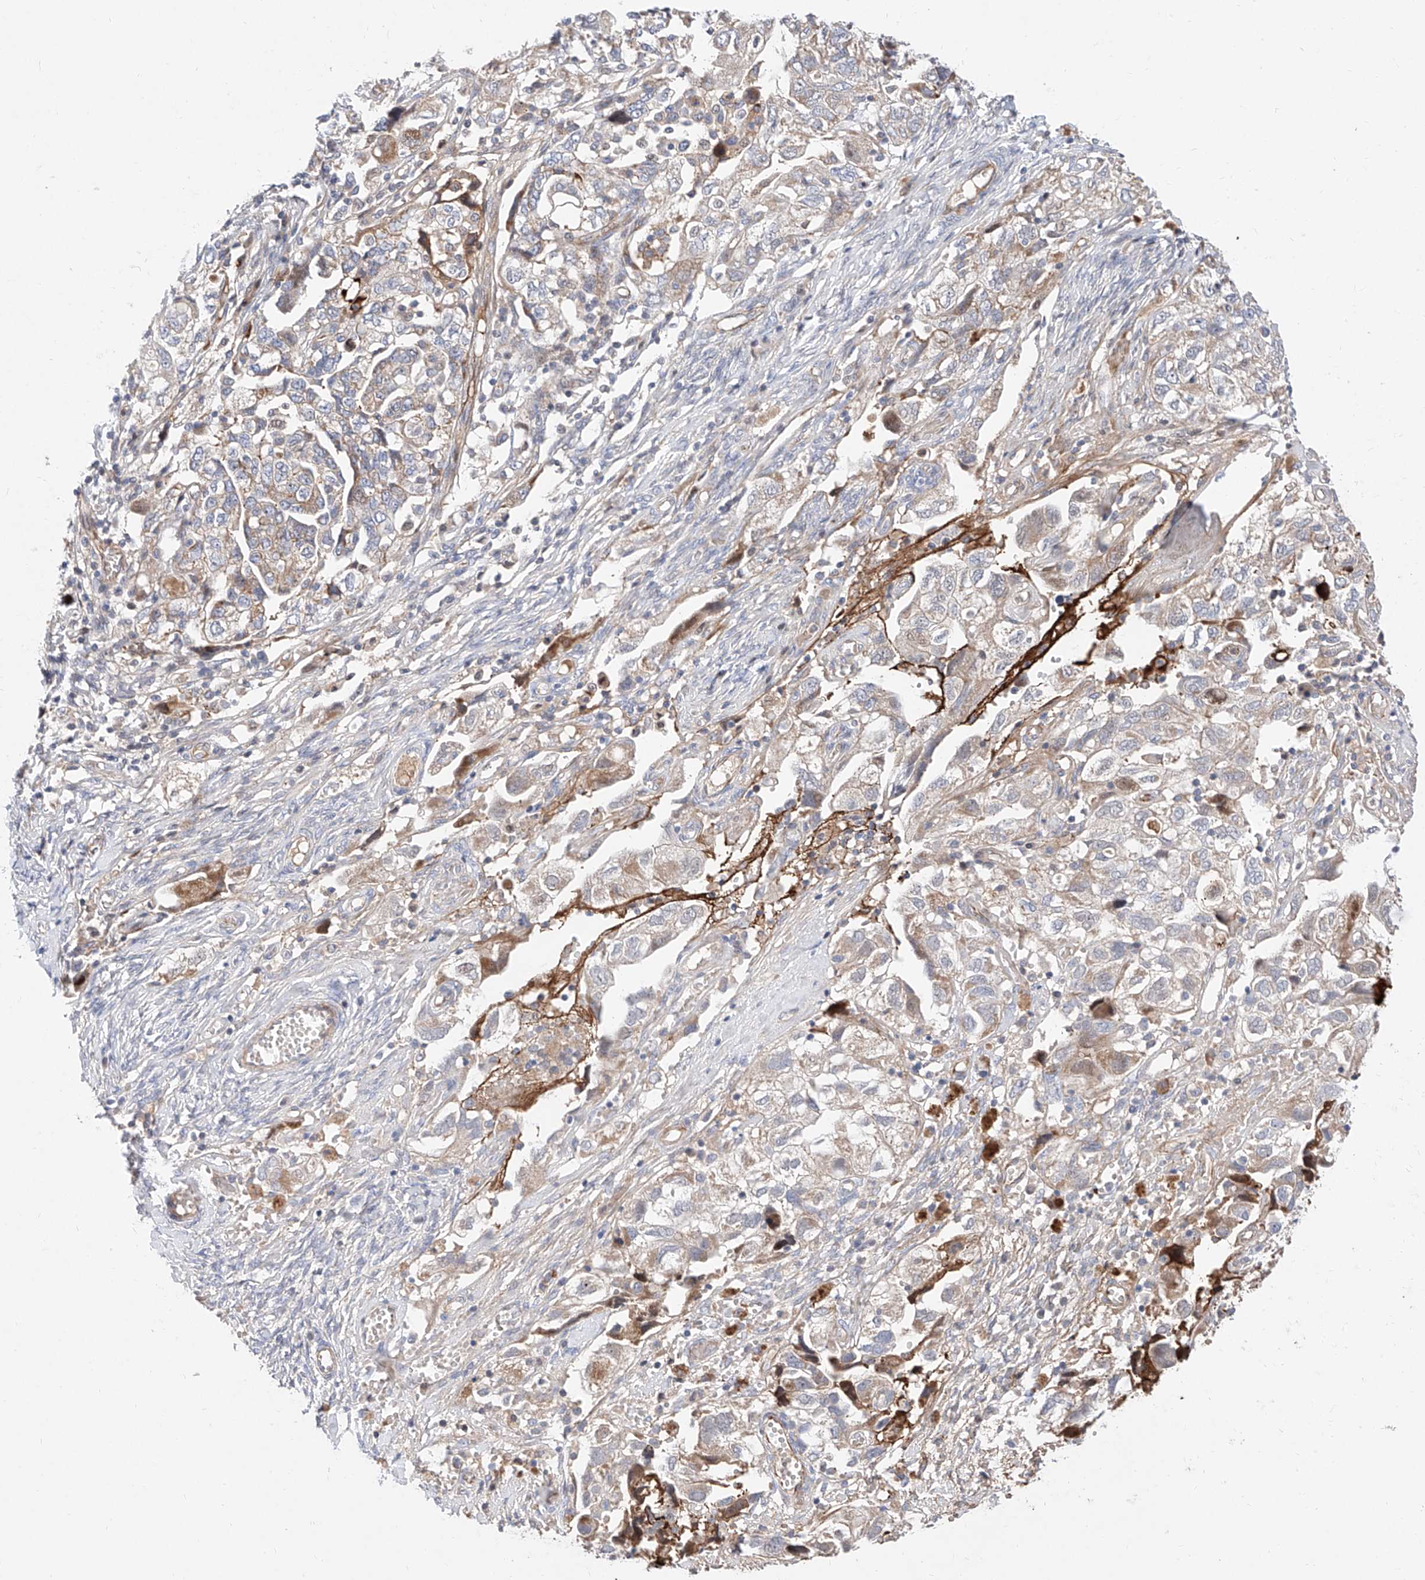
{"staining": {"intensity": "weak", "quantity": "<25%", "location": "cytoplasmic/membranous"}, "tissue": "ovarian cancer", "cell_type": "Tumor cells", "image_type": "cancer", "snomed": [{"axis": "morphology", "description": "Carcinoma, NOS"}, {"axis": "morphology", "description": "Cystadenocarcinoma, serous, NOS"}, {"axis": "topography", "description": "Ovary"}], "caption": "Human ovarian cancer stained for a protein using IHC reveals no expression in tumor cells.", "gene": "FUCA2", "patient": {"sex": "female", "age": 69}}